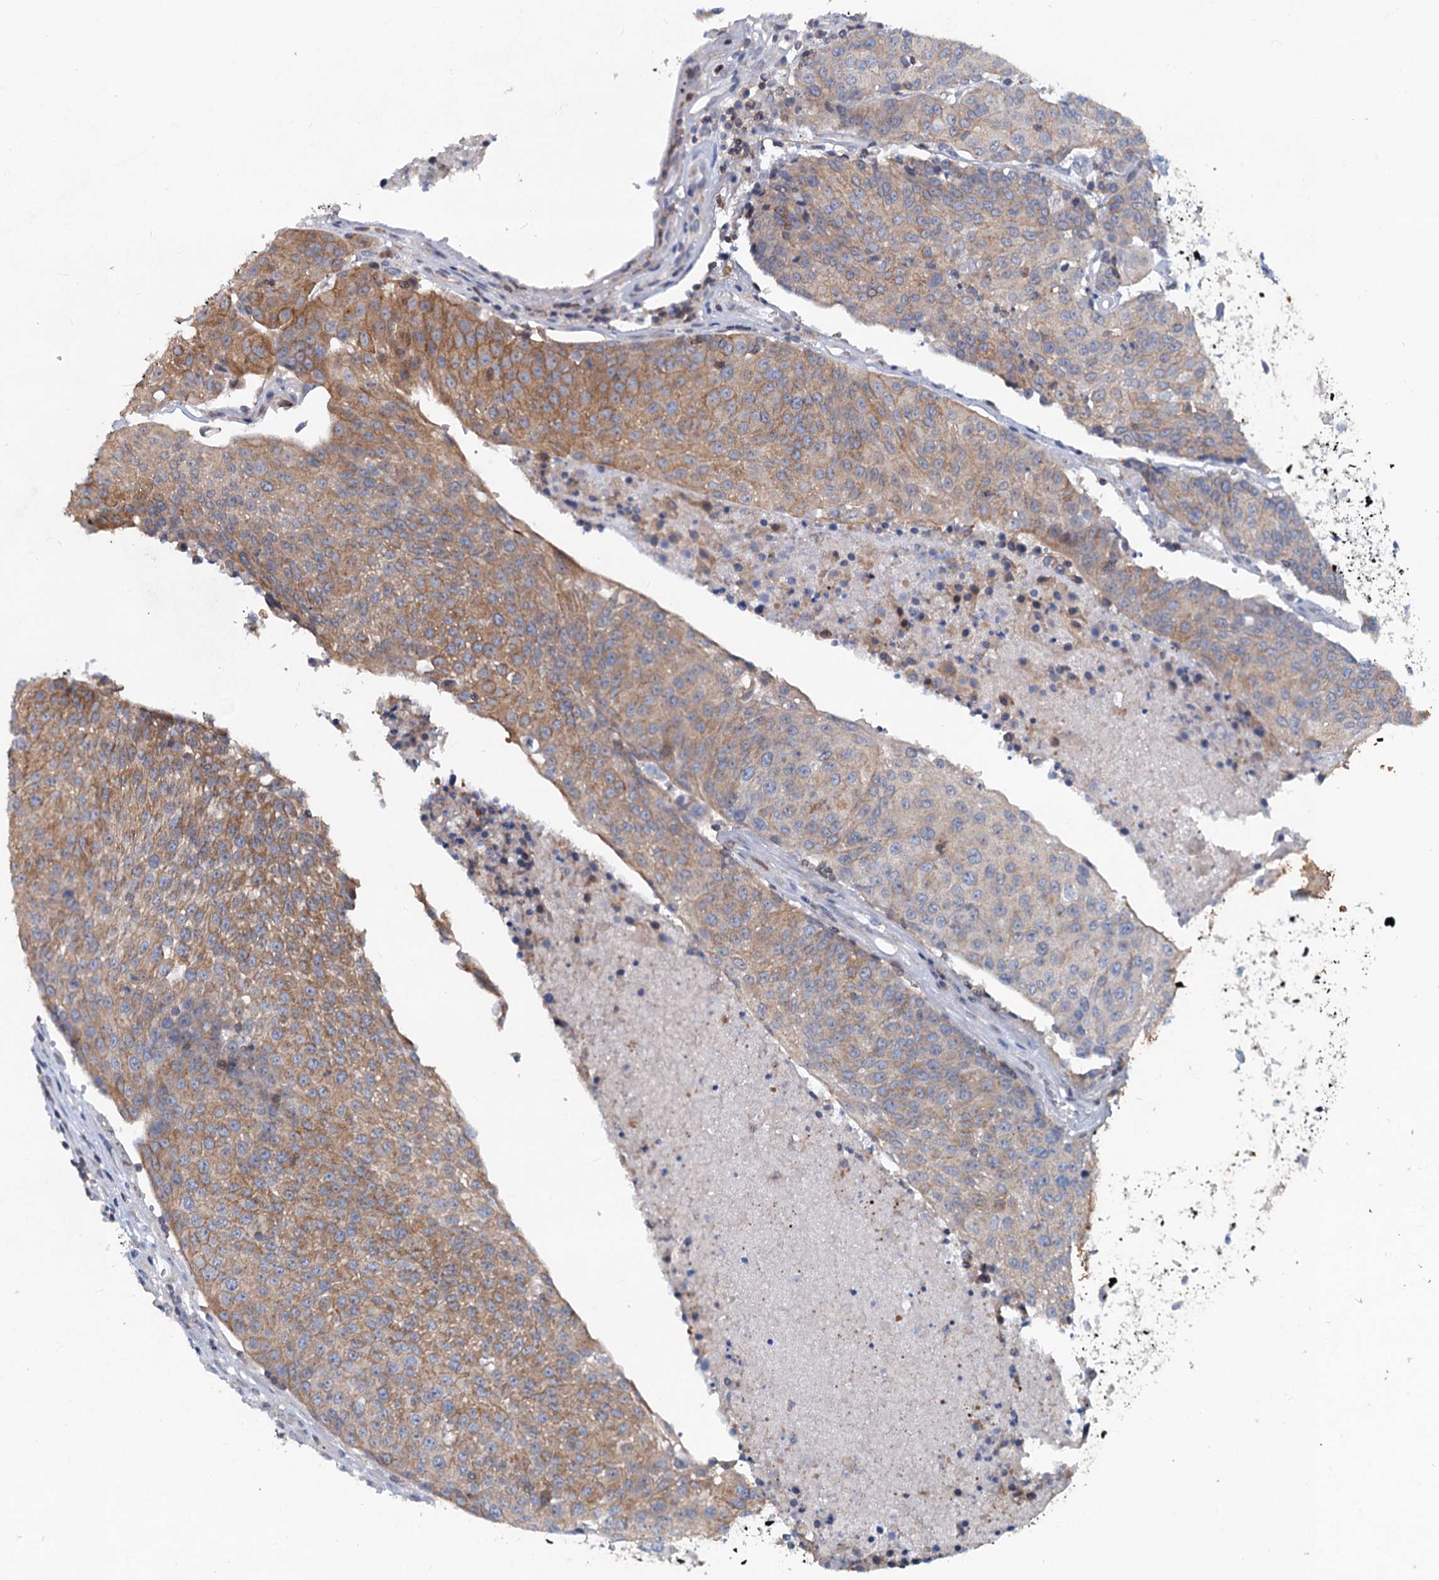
{"staining": {"intensity": "moderate", "quantity": ">75%", "location": "cytoplasmic/membranous"}, "tissue": "urothelial cancer", "cell_type": "Tumor cells", "image_type": "cancer", "snomed": [{"axis": "morphology", "description": "Urothelial carcinoma, High grade"}, {"axis": "topography", "description": "Urinary bladder"}], "caption": "IHC of urothelial cancer displays medium levels of moderate cytoplasmic/membranous positivity in about >75% of tumor cells.", "gene": "LRCH4", "patient": {"sex": "female", "age": 85}}